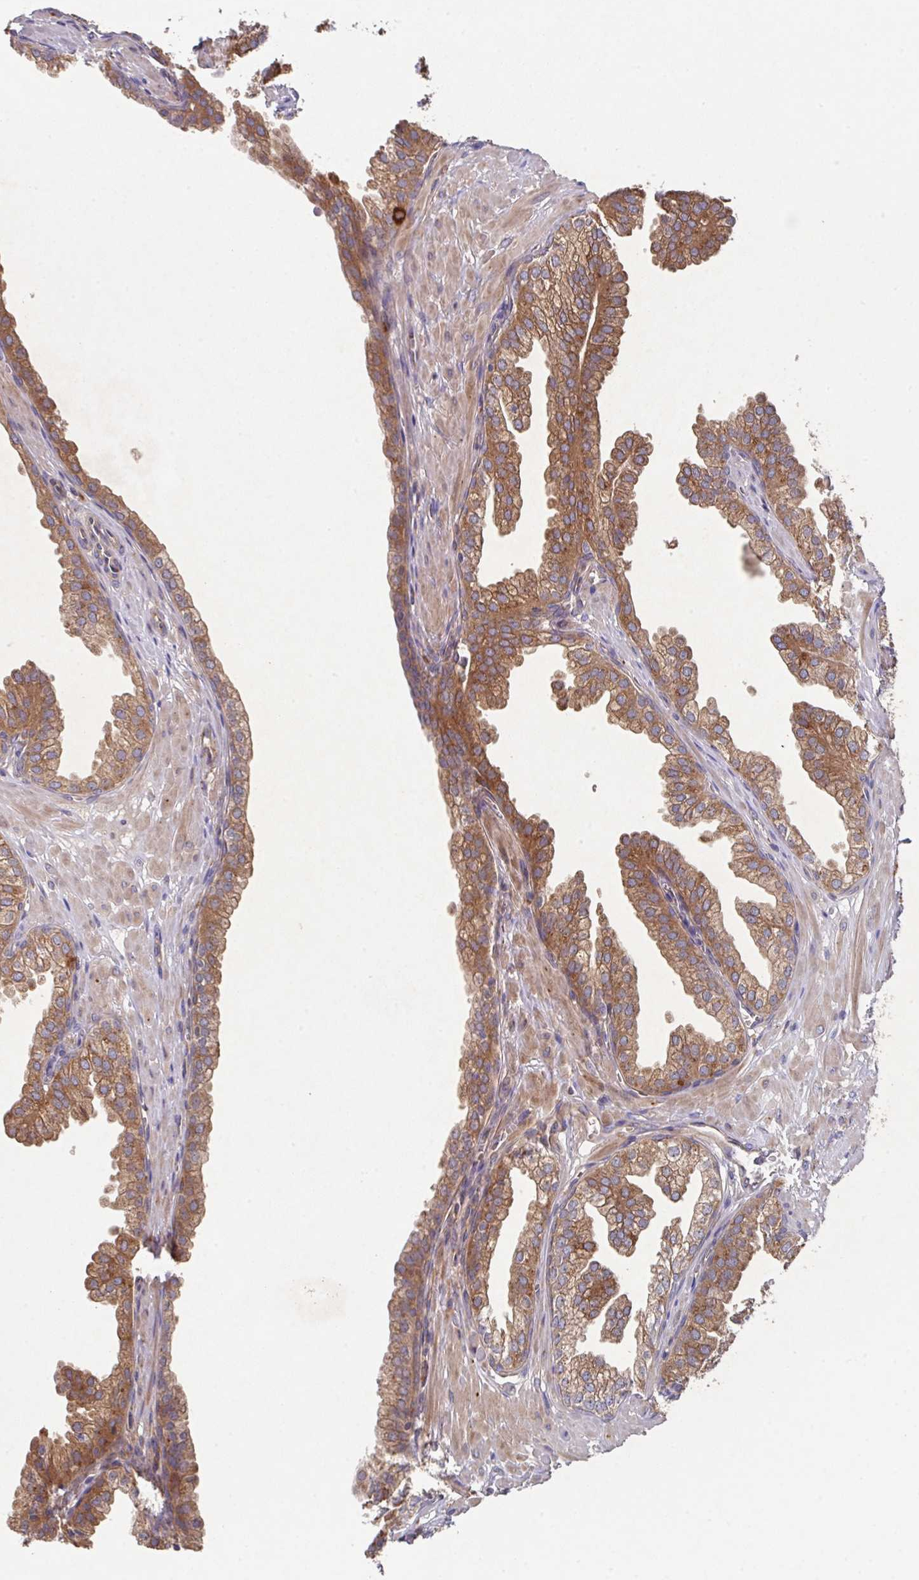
{"staining": {"intensity": "moderate", "quantity": ">75%", "location": "cytoplasmic/membranous"}, "tissue": "prostate", "cell_type": "Glandular cells", "image_type": "normal", "snomed": [{"axis": "morphology", "description": "Normal tissue, NOS"}, {"axis": "topography", "description": "Prostate"}, {"axis": "topography", "description": "Peripheral nerve tissue"}], "caption": "High-power microscopy captured an immunohistochemistry micrograph of unremarkable prostate, revealing moderate cytoplasmic/membranous positivity in about >75% of glandular cells.", "gene": "TRIM14", "patient": {"sex": "male", "age": 55}}